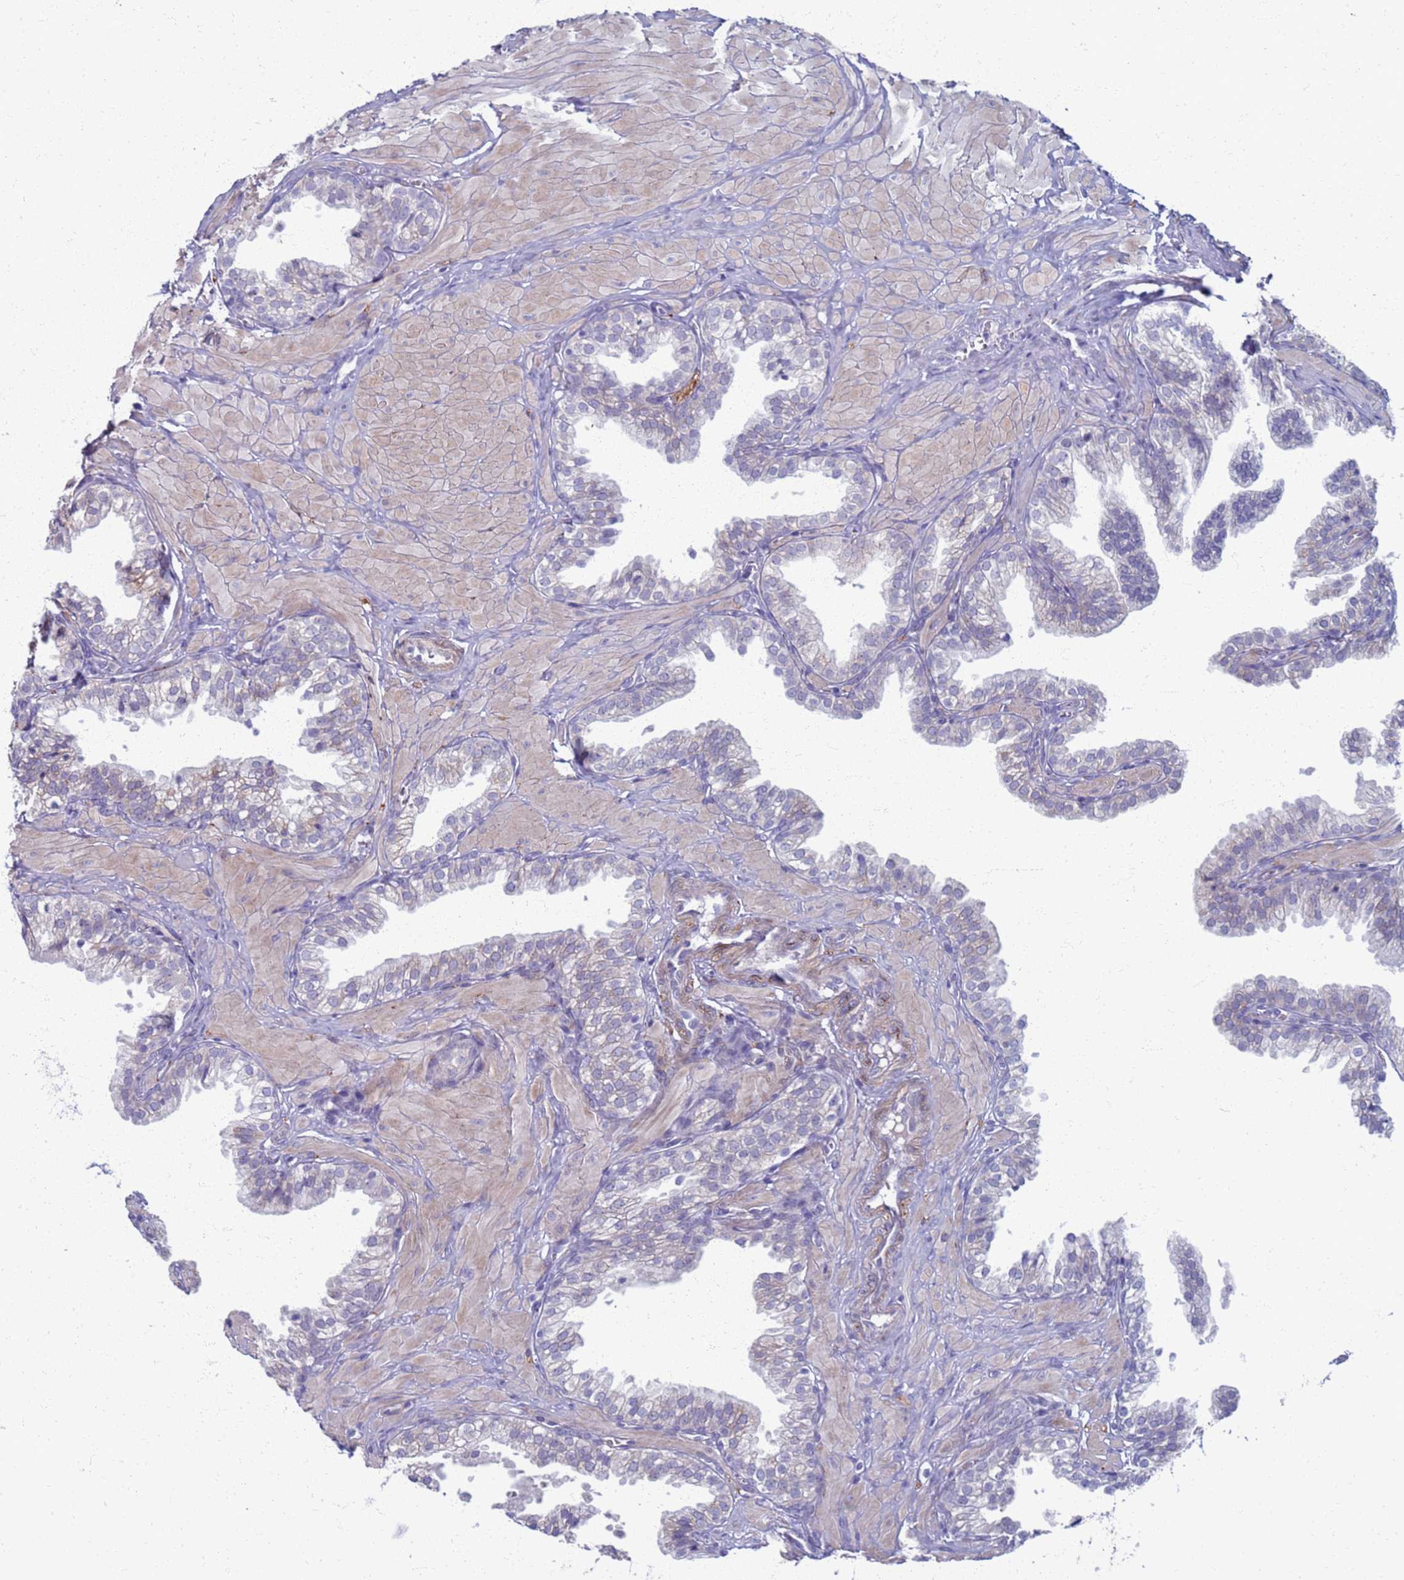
{"staining": {"intensity": "moderate", "quantity": "<25%", "location": "cytoplasmic/membranous"}, "tissue": "prostate", "cell_type": "Glandular cells", "image_type": "normal", "snomed": [{"axis": "morphology", "description": "Normal tissue, NOS"}, {"axis": "topography", "description": "Prostate"}, {"axis": "topography", "description": "Peripheral nerve tissue"}], "caption": "The image demonstrates staining of benign prostate, revealing moderate cytoplasmic/membranous protein staining (brown color) within glandular cells. (Brightfield microscopy of DAB IHC at high magnification).", "gene": "CLCA2", "patient": {"sex": "male", "age": 55}}